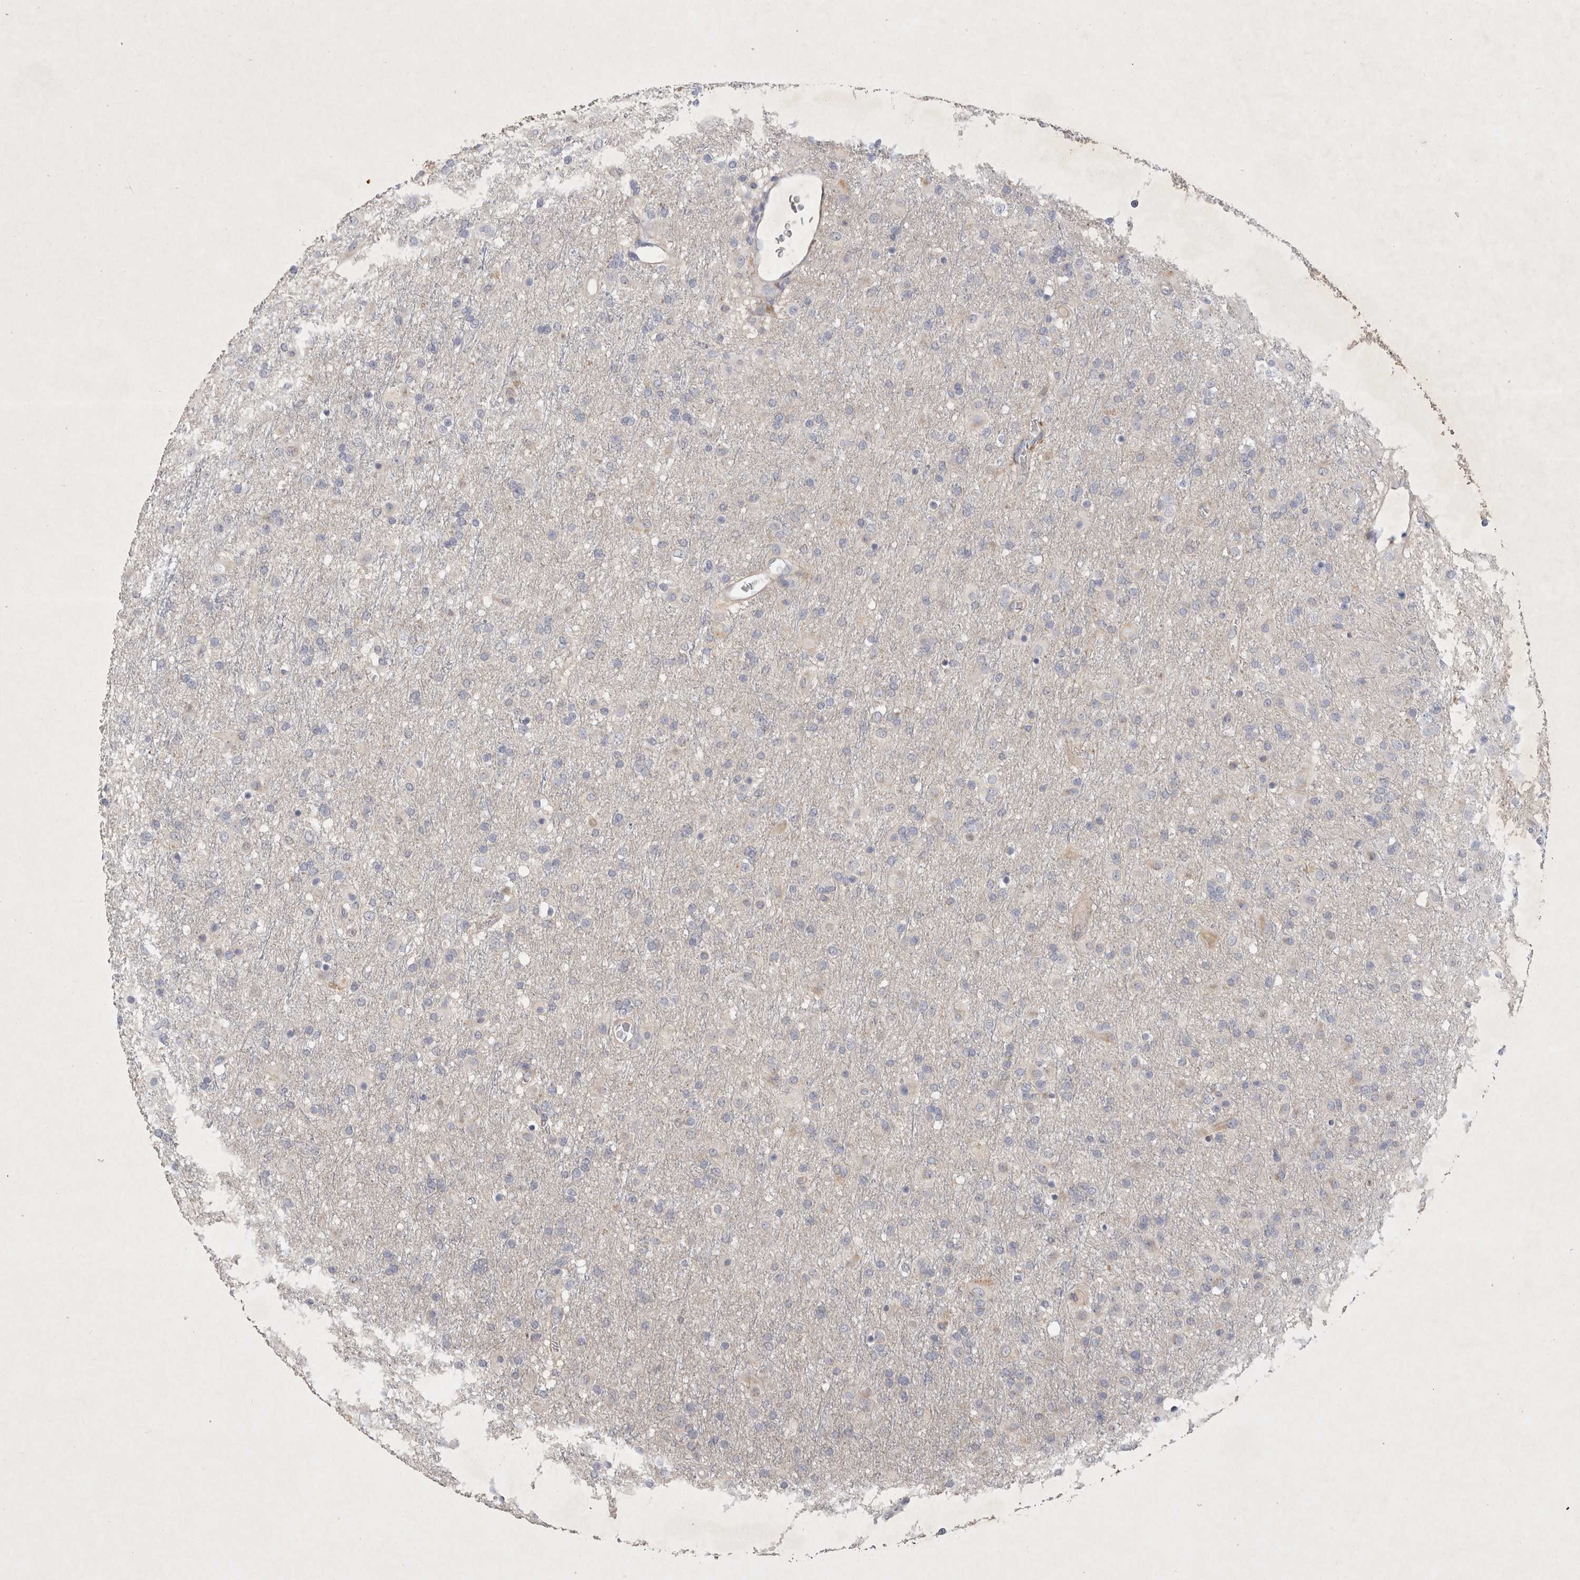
{"staining": {"intensity": "negative", "quantity": "none", "location": "none"}, "tissue": "glioma", "cell_type": "Tumor cells", "image_type": "cancer", "snomed": [{"axis": "morphology", "description": "Glioma, malignant, Low grade"}, {"axis": "topography", "description": "Brain"}], "caption": "DAB (3,3'-diaminobenzidine) immunohistochemical staining of malignant glioma (low-grade) displays no significant staining in tumor cells.", "gene": "BZW2", "patient": {"sex": "male", "age": 65}}